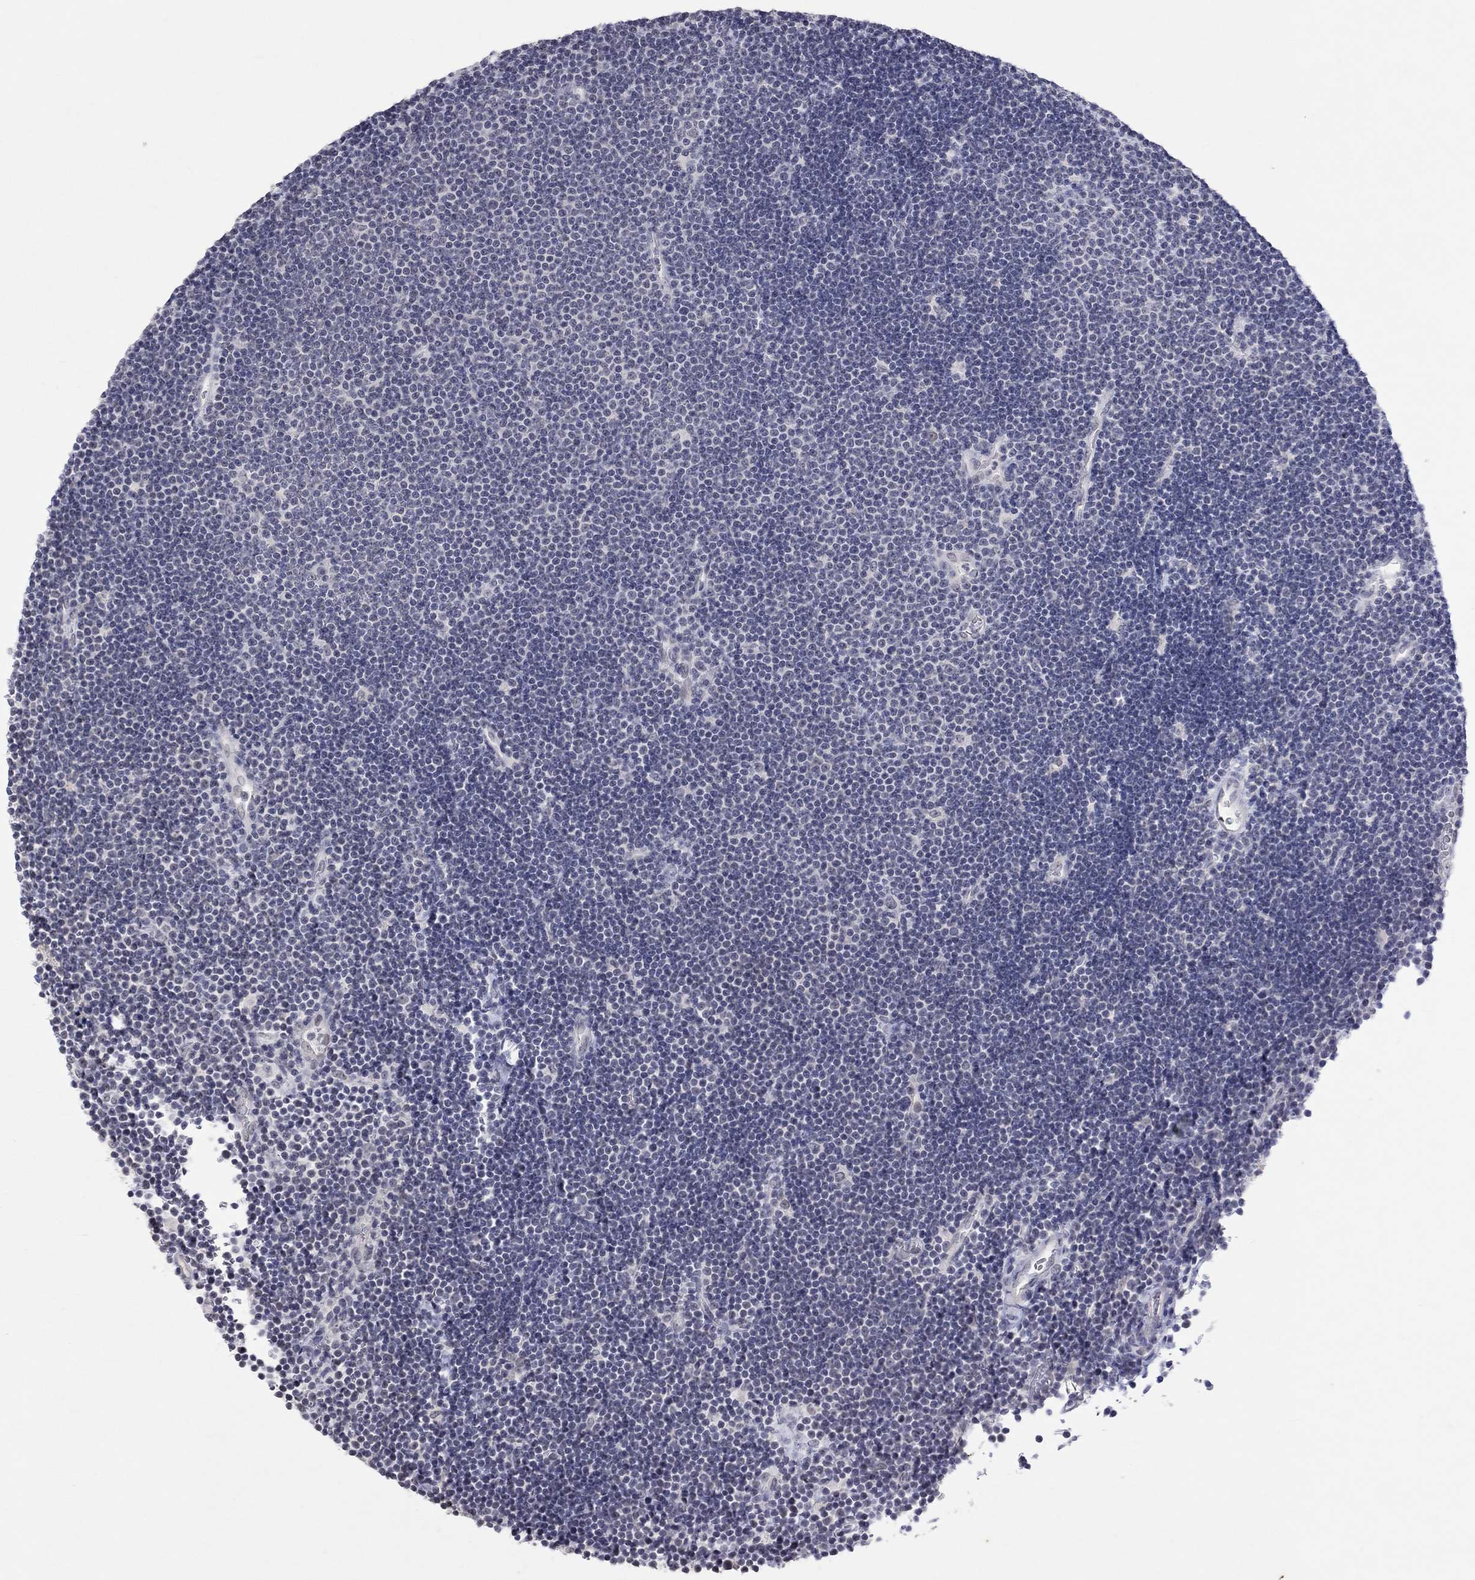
{"staining": {"intensity": "negative", "quantity": "none", "location": "none"}, "tissue": "lymphoma", "cell_type": "Tumor cells", "image_type": "cancer", "snomed": [{"axis": "morphology", "description": "Malignant lymphoma, non-Hodgkin's type, Low grade"}, {"axis": "topography", "description": "Brain"}], "caption": "High magnification brightfield microscopy of low-grade malignant lymphoma, non-Hodgkin's type stained with DAB (3,3'-diaminobenzidine) (brown) and counterstained with hematoxylin (blue): tumor cells show no significant positivity.", "gene": "TMEM143", "patient": {"sex": "female", "age": 66}}